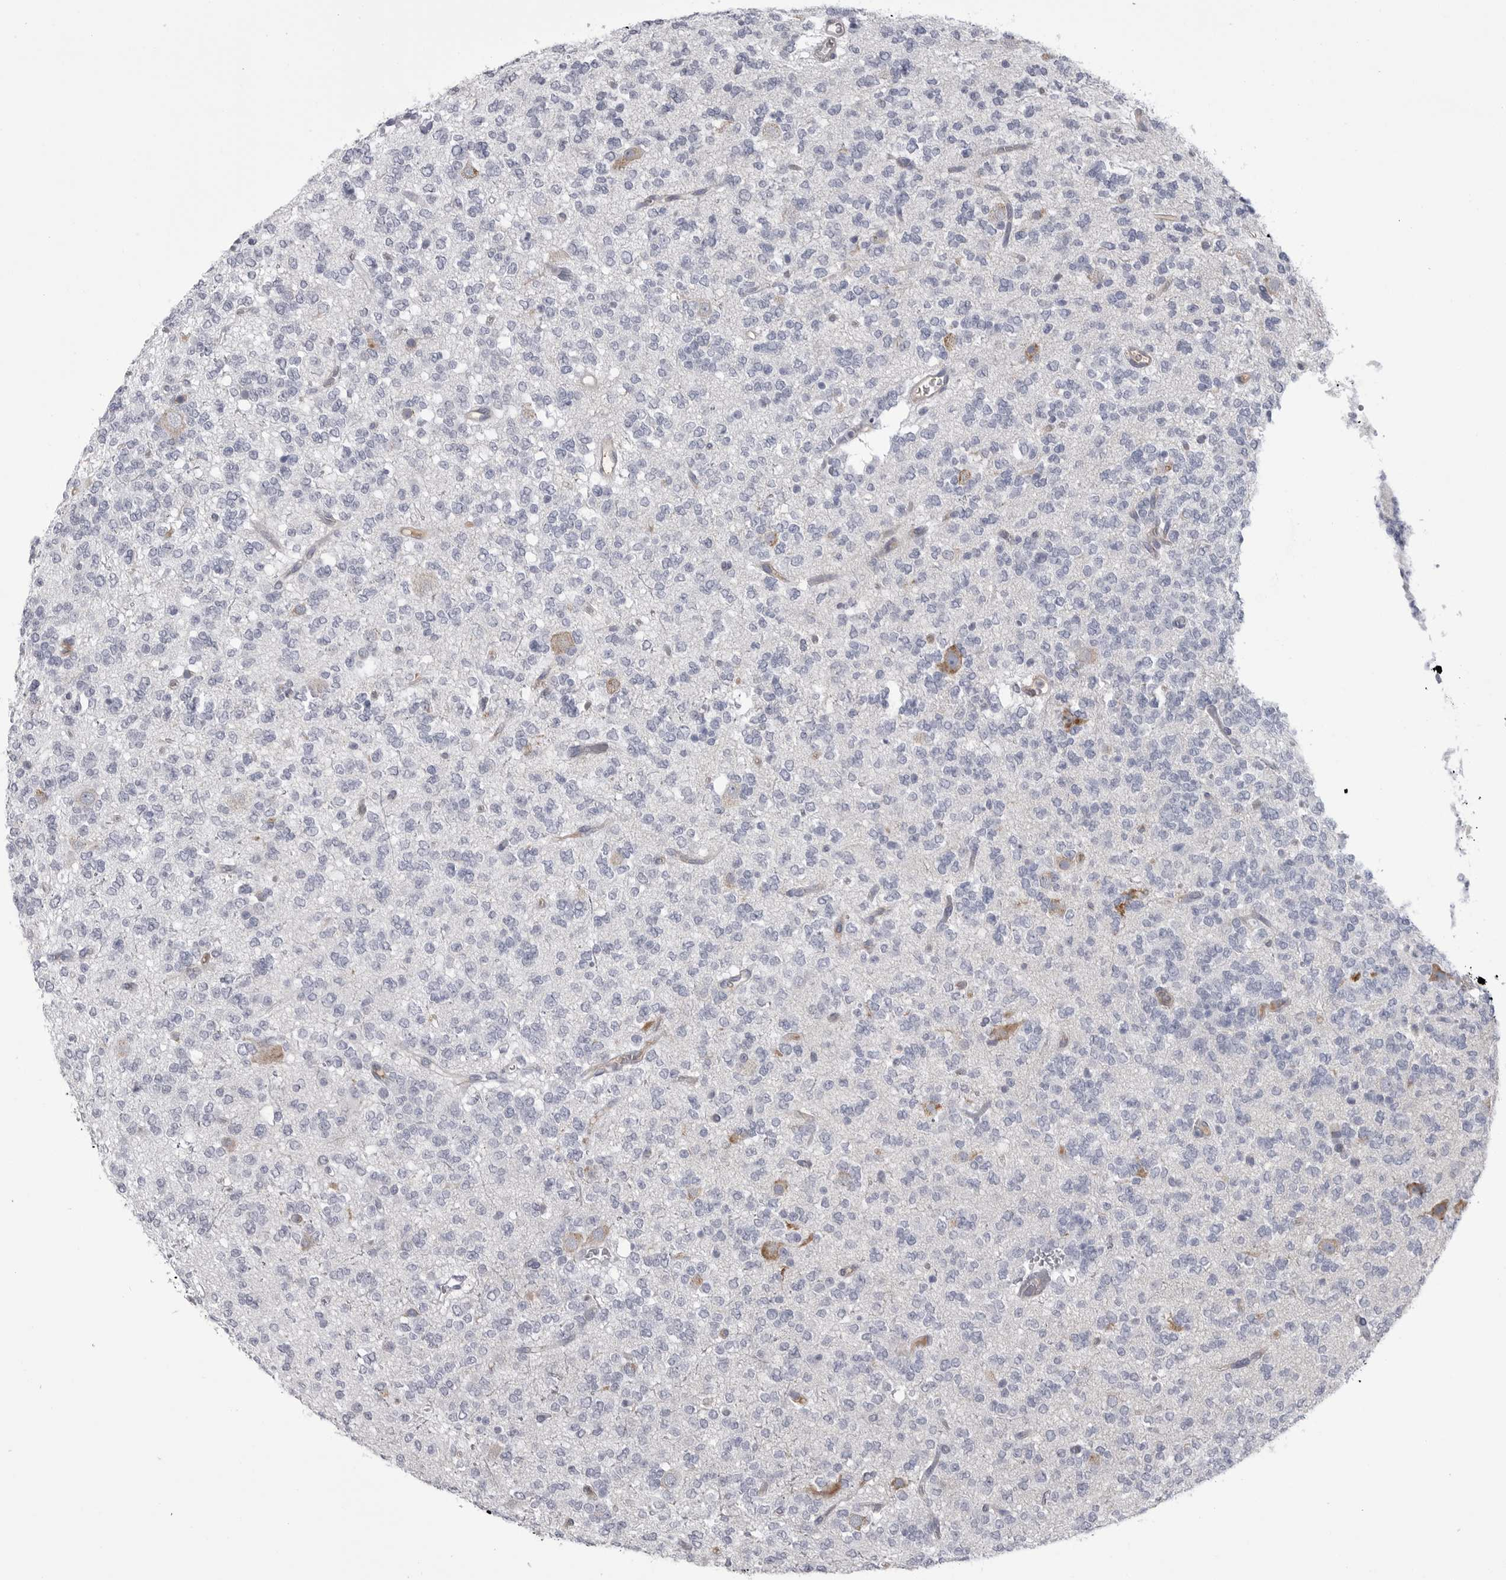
{"staining": {"intensity": "negative", "quantity": "none", "location": "none"}, "tissue": "glioma", "cell_type": "Tumor cells", "image_type": "cancer", "snomed": [{"axis": "morphology", "description": "Glioma, malignant, Low grade"}, {"axis": "topography", "description": "Brain"}], "caption": "An IHC histopathology image of glioma is shown. There is no staining in tumor cells of glioma.", "gene": "FKBP2", "patient": {"sex": "male", "age": 38}}